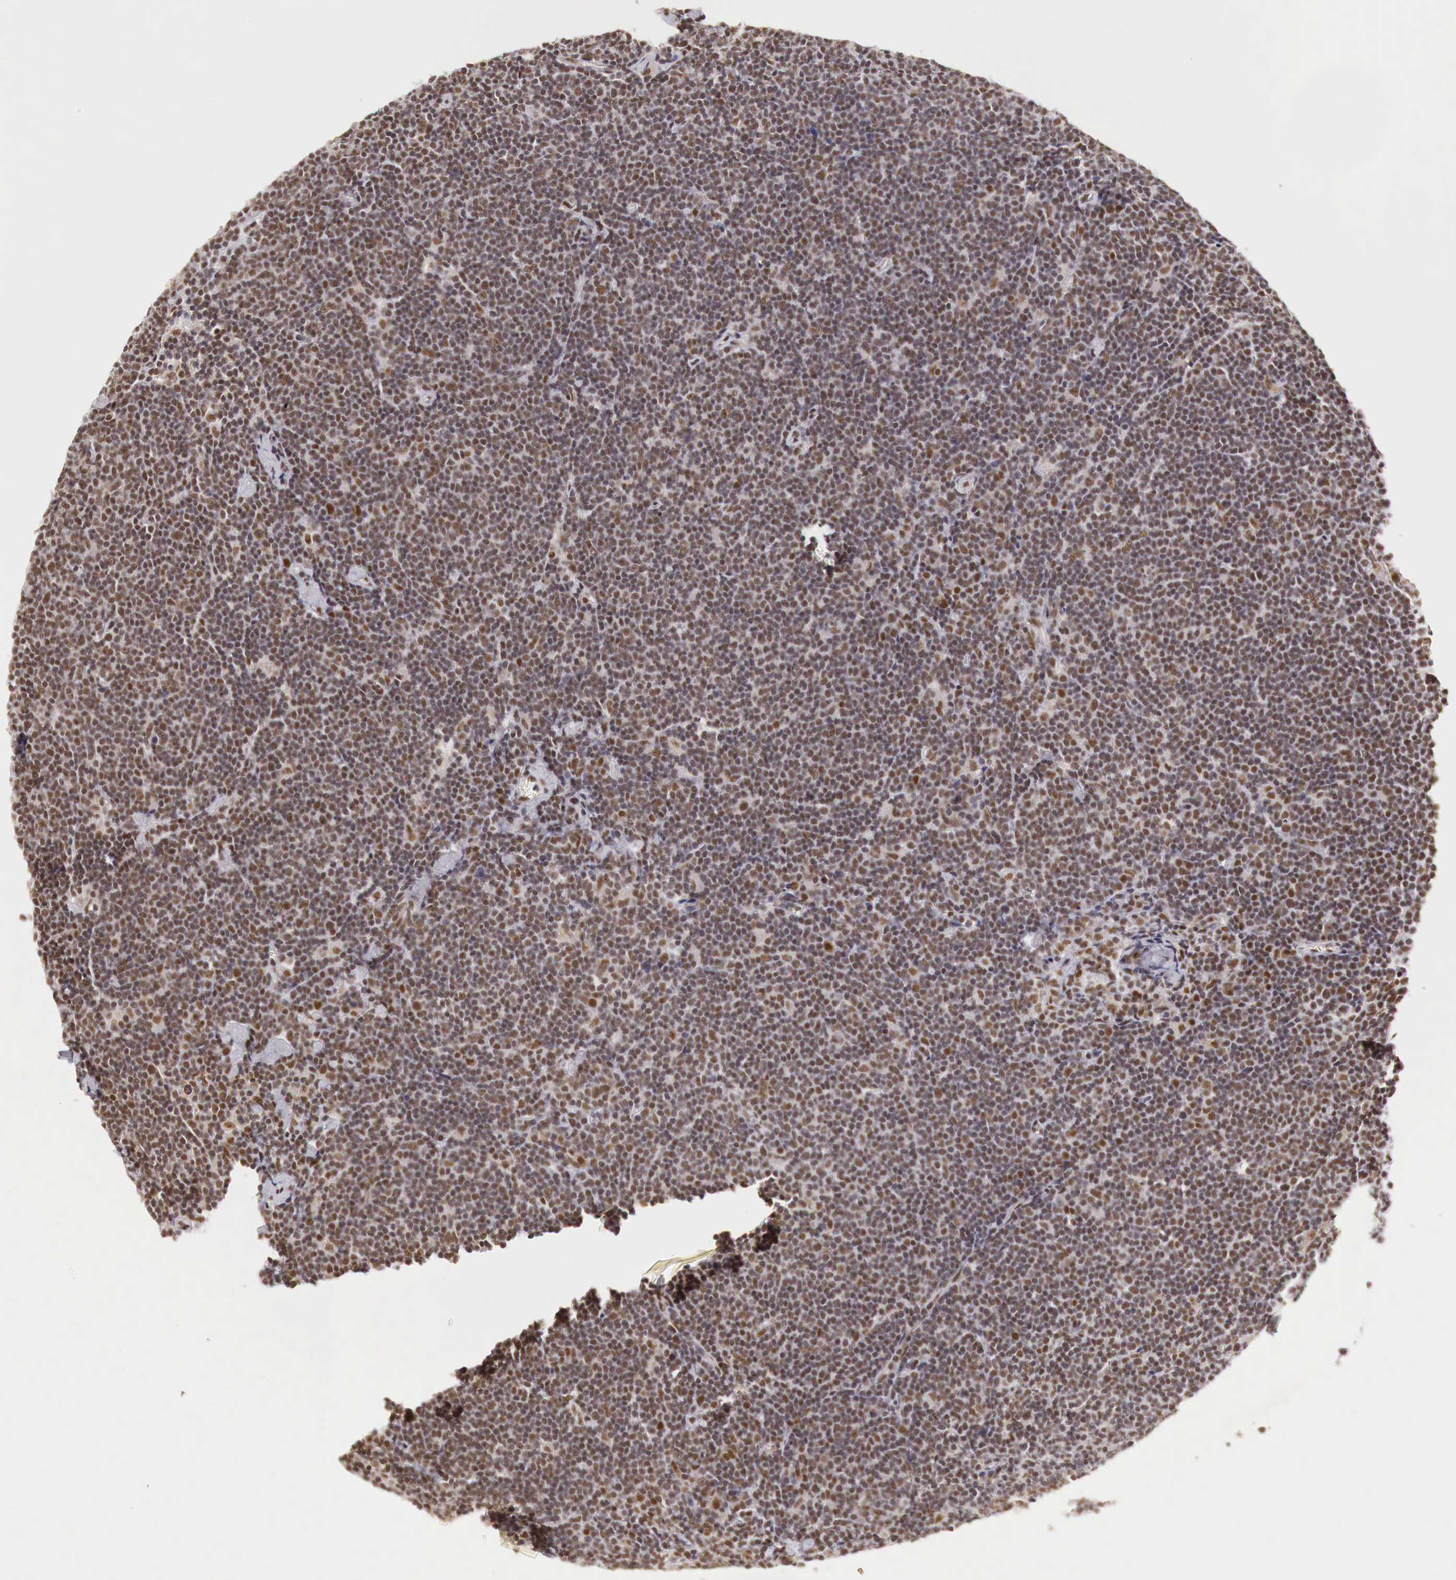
{"staining": {"intensity": "moderate", "quantity": ">75%", "location": "cytoplasmic/membranous,nuclear"}, "tissue": "lymphoma", "cell_type": "Tumor cells", "image_type": "cancer", "snomed": [{"axis": "morphology", "description": "Malignant lymphoma, non-Hodgkin's type, Low grade"}, {"axis": "topography", "description": "Lymph node"}], "caption": "Moderate cytoplasmic/membranous and nuclear positivity is seen in approximately >75% of tumor cells in lymphoma. Nuclei are stained in blue.", "gene": "GPKOW", "patient": {"sex": "male", "age": 65}}